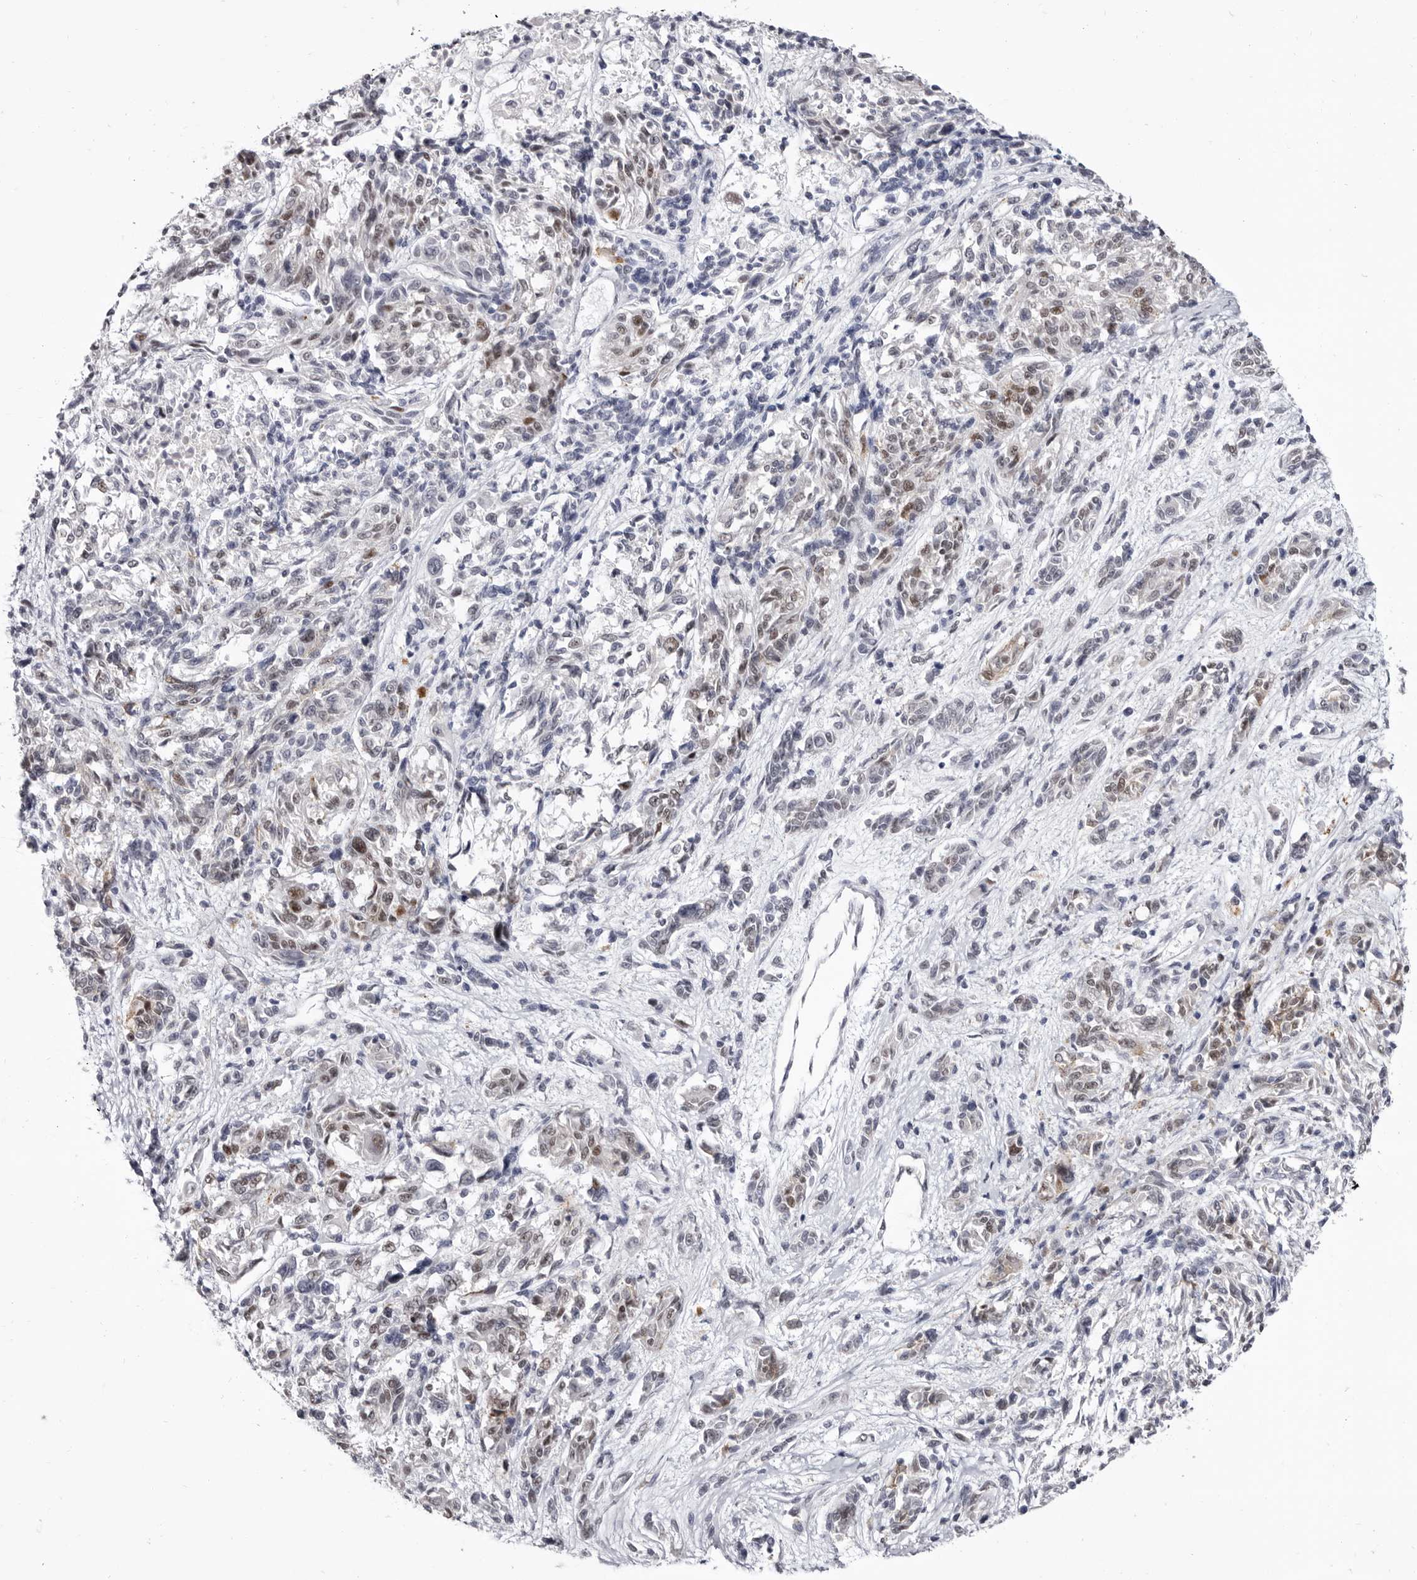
{"staining": {"intensity": "weak", "quantity": "<25%", "location": "nuclear"}, "tissue": "melanoma", "cell_type": "Tumor cells", "image_type": "cancer", "snomed": [{"axis": "morphology", "description": "Malignant melanoma, NOS"}, {"axis": "topography", "description": "Skin"}], "caption": "High power microscopy photomicrograph of an immunohistochemistry histopathology image of malignant melanoma, revealing no significant positivity in tumor cells.", "gene": "ZNF326", "patient": {"sex": "male", "age": 53}}